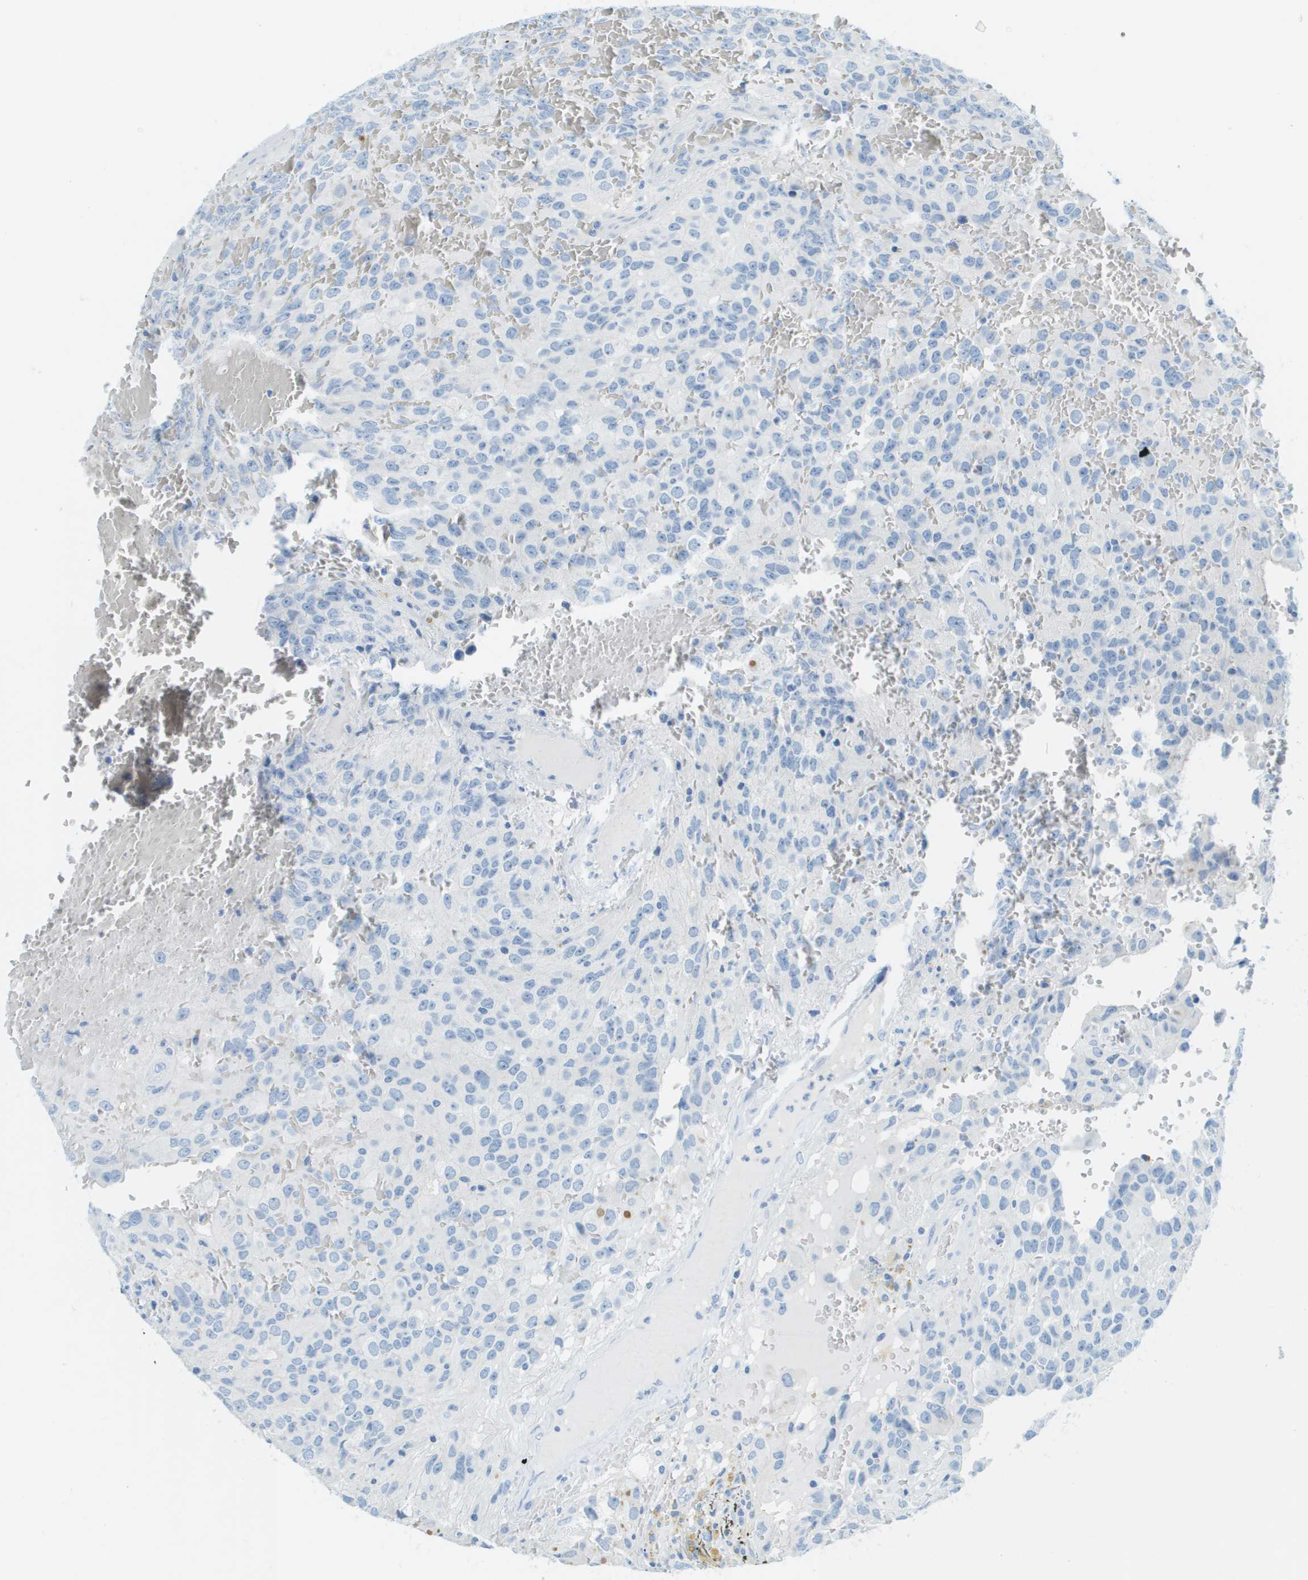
{"staining": {"intensity": "negative", "quantity": "none", "location": "none"}, "tissue": "glioma", "cell_type": "Tumor cells", "image_type": "cancer", "snomed": [{"axis": "morphology", "description": "Glioma, malignant, High grade"}, {"axis": "topography", "description": "Brain"}], "caption": "Histopathology image shows no significant protein positivity in tumor cells of glioma.", "gene": "CDHR2", "patient": {"sex": "male", "age": 32}}